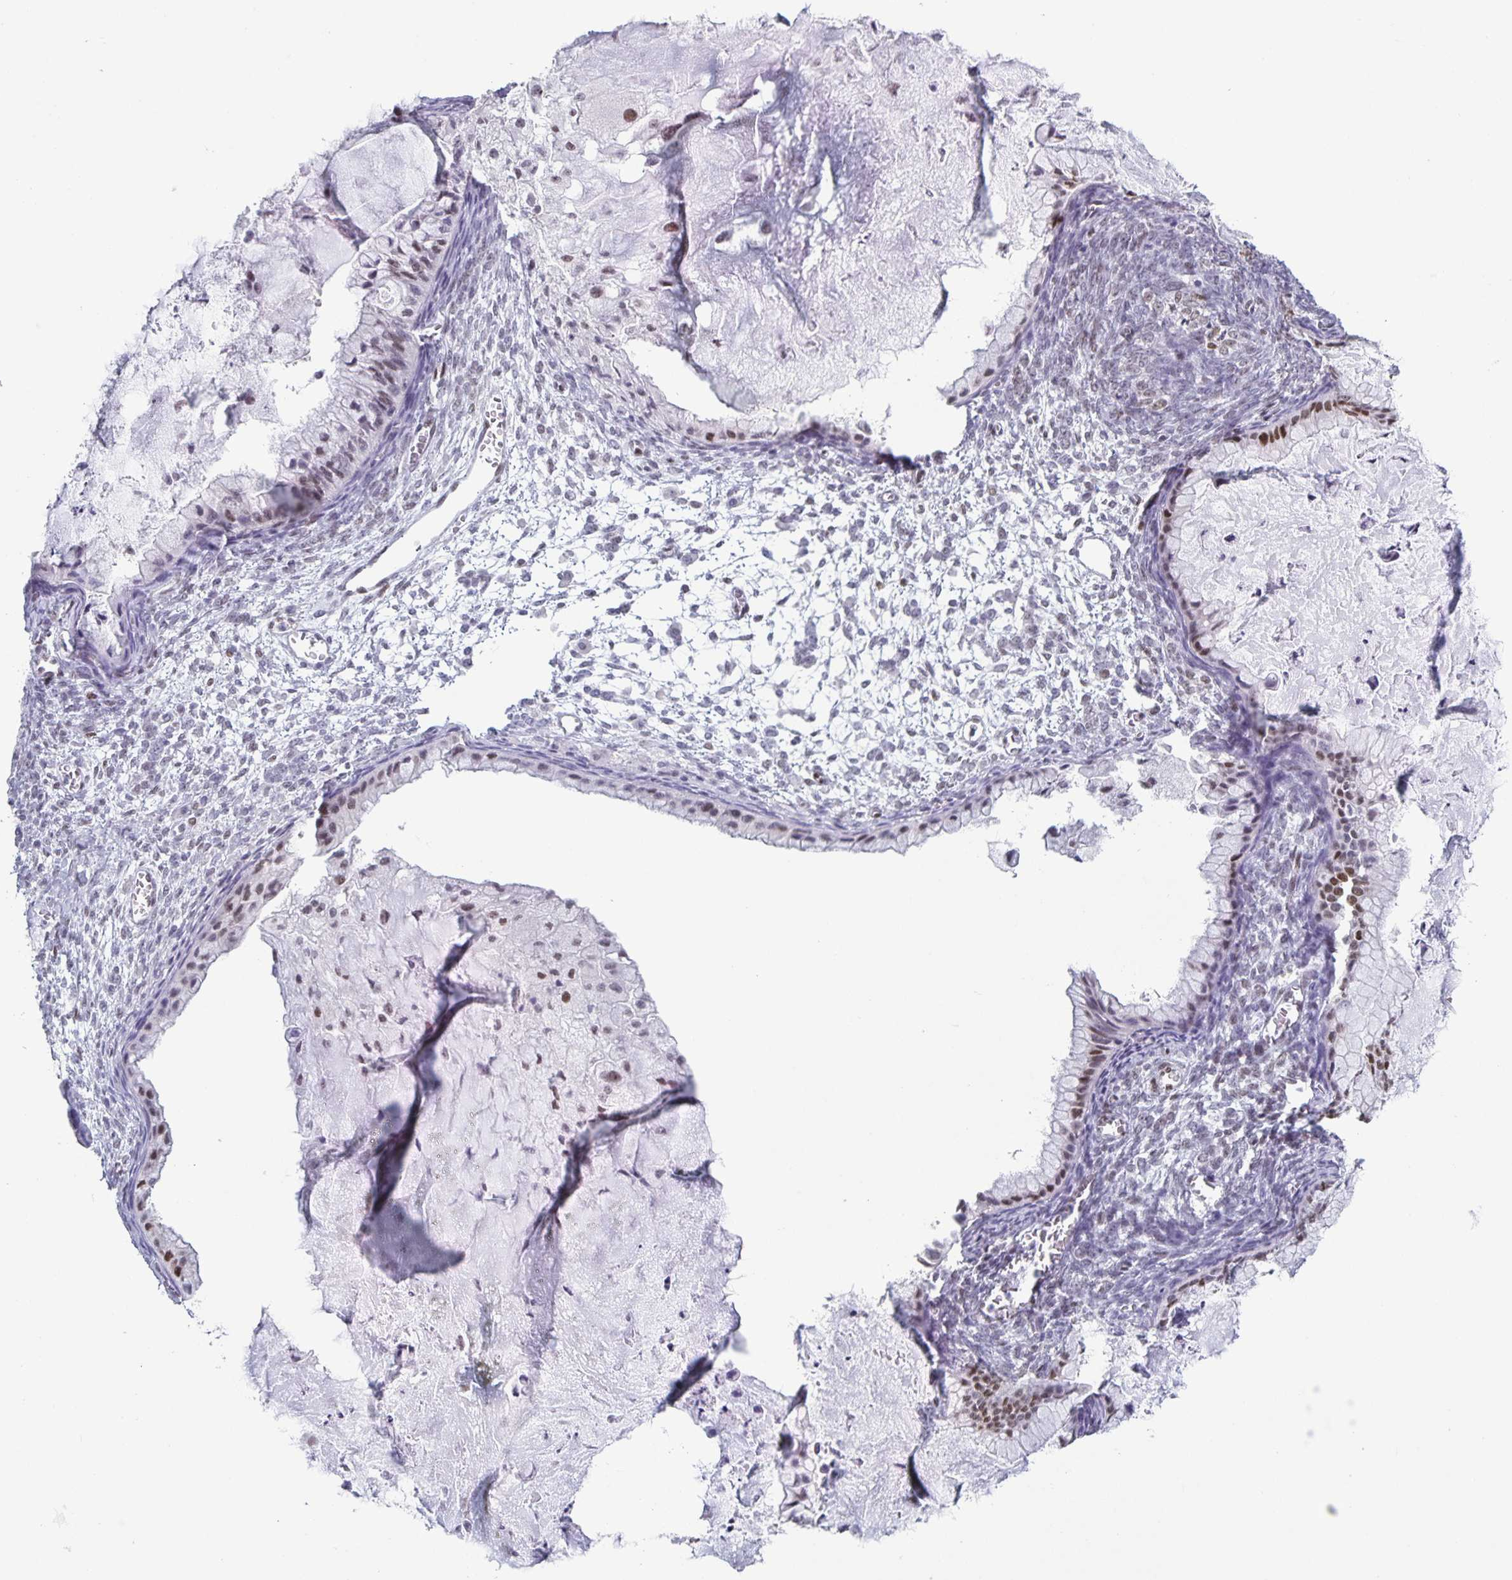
{"staining": {"intensity": "moderate", "quantity": "<25%", "location": "nuclear"}, "tissue": "ovarian cancer", "cell_type": "Tumor cells", "image_type": "cancer", "snomed": [{"axis": "morphology", "description": "Cystadenocarcinoma, mucinous, NOS"}, {"axis": "topography", "description": "Ovary"}], "caption": "A low amount of moderate nuclear expression is present in about <25% of tumor cells in ovarian cancer tissue. (brown staining indicates protein expression, while blue staining denotes nuclei).", "gene": "JUND", "patient": {"sex": "female", "age": 72}}